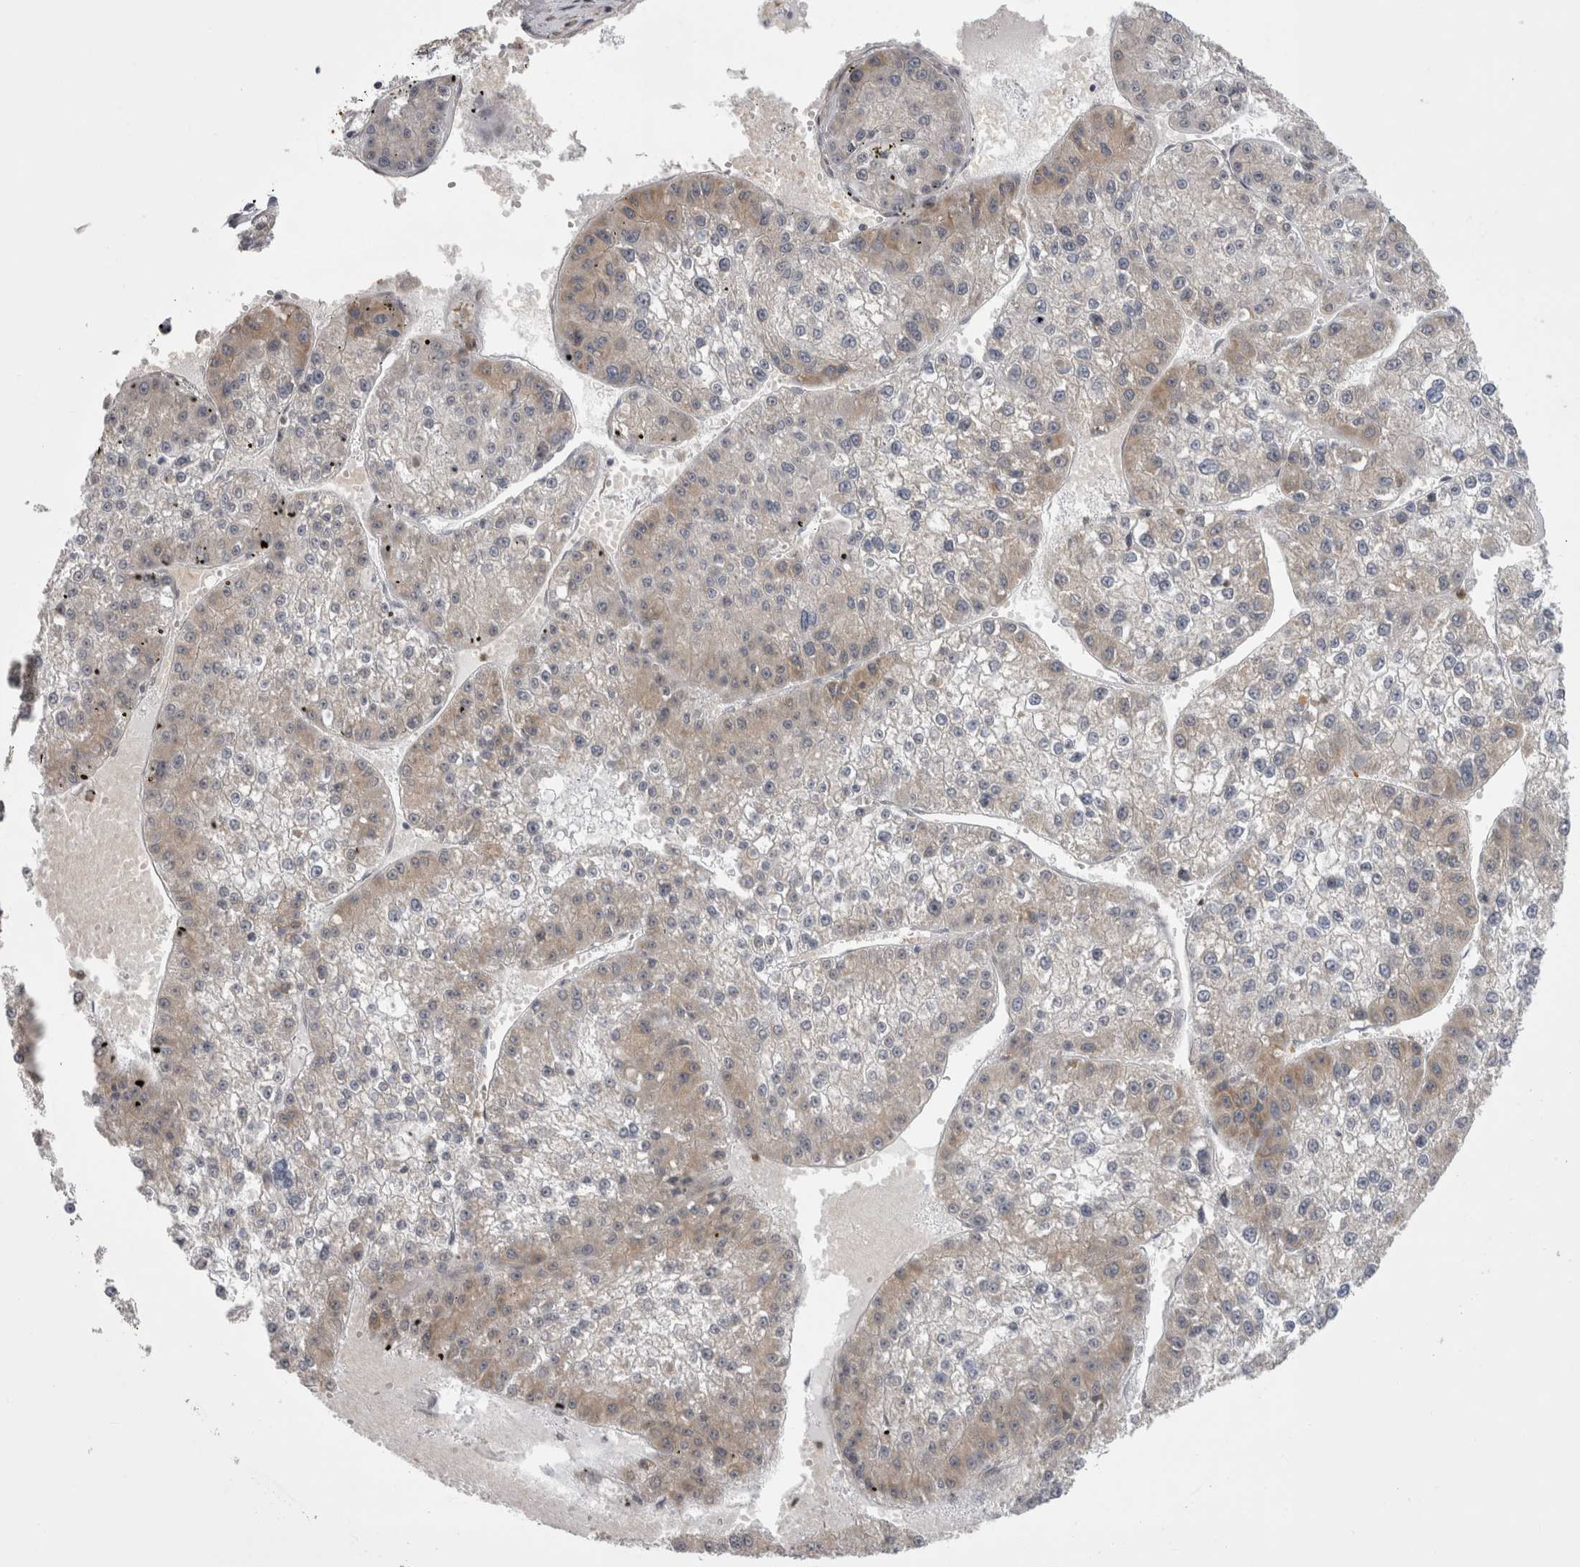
{"staining": {"intensity": "weak", "quantity": "<25%", "location": "cytoplasmic/membranous"}, "tissue": "liver cancer", "cell_type": "Tumor cells", "image_type": "cancer", "snomed": [{"axis": "morphology", "description": "Carcinoma, Hepatocellular, NOS"}, {"axis": "topography", "description": "Liver"}], "caption": "Immunohistochemistry of human hepatocellular carcinoma (liver) shows no positivity in tumor cells.", "gene": "CHIC2", "patient": {"sex": "female", "age": 73}}